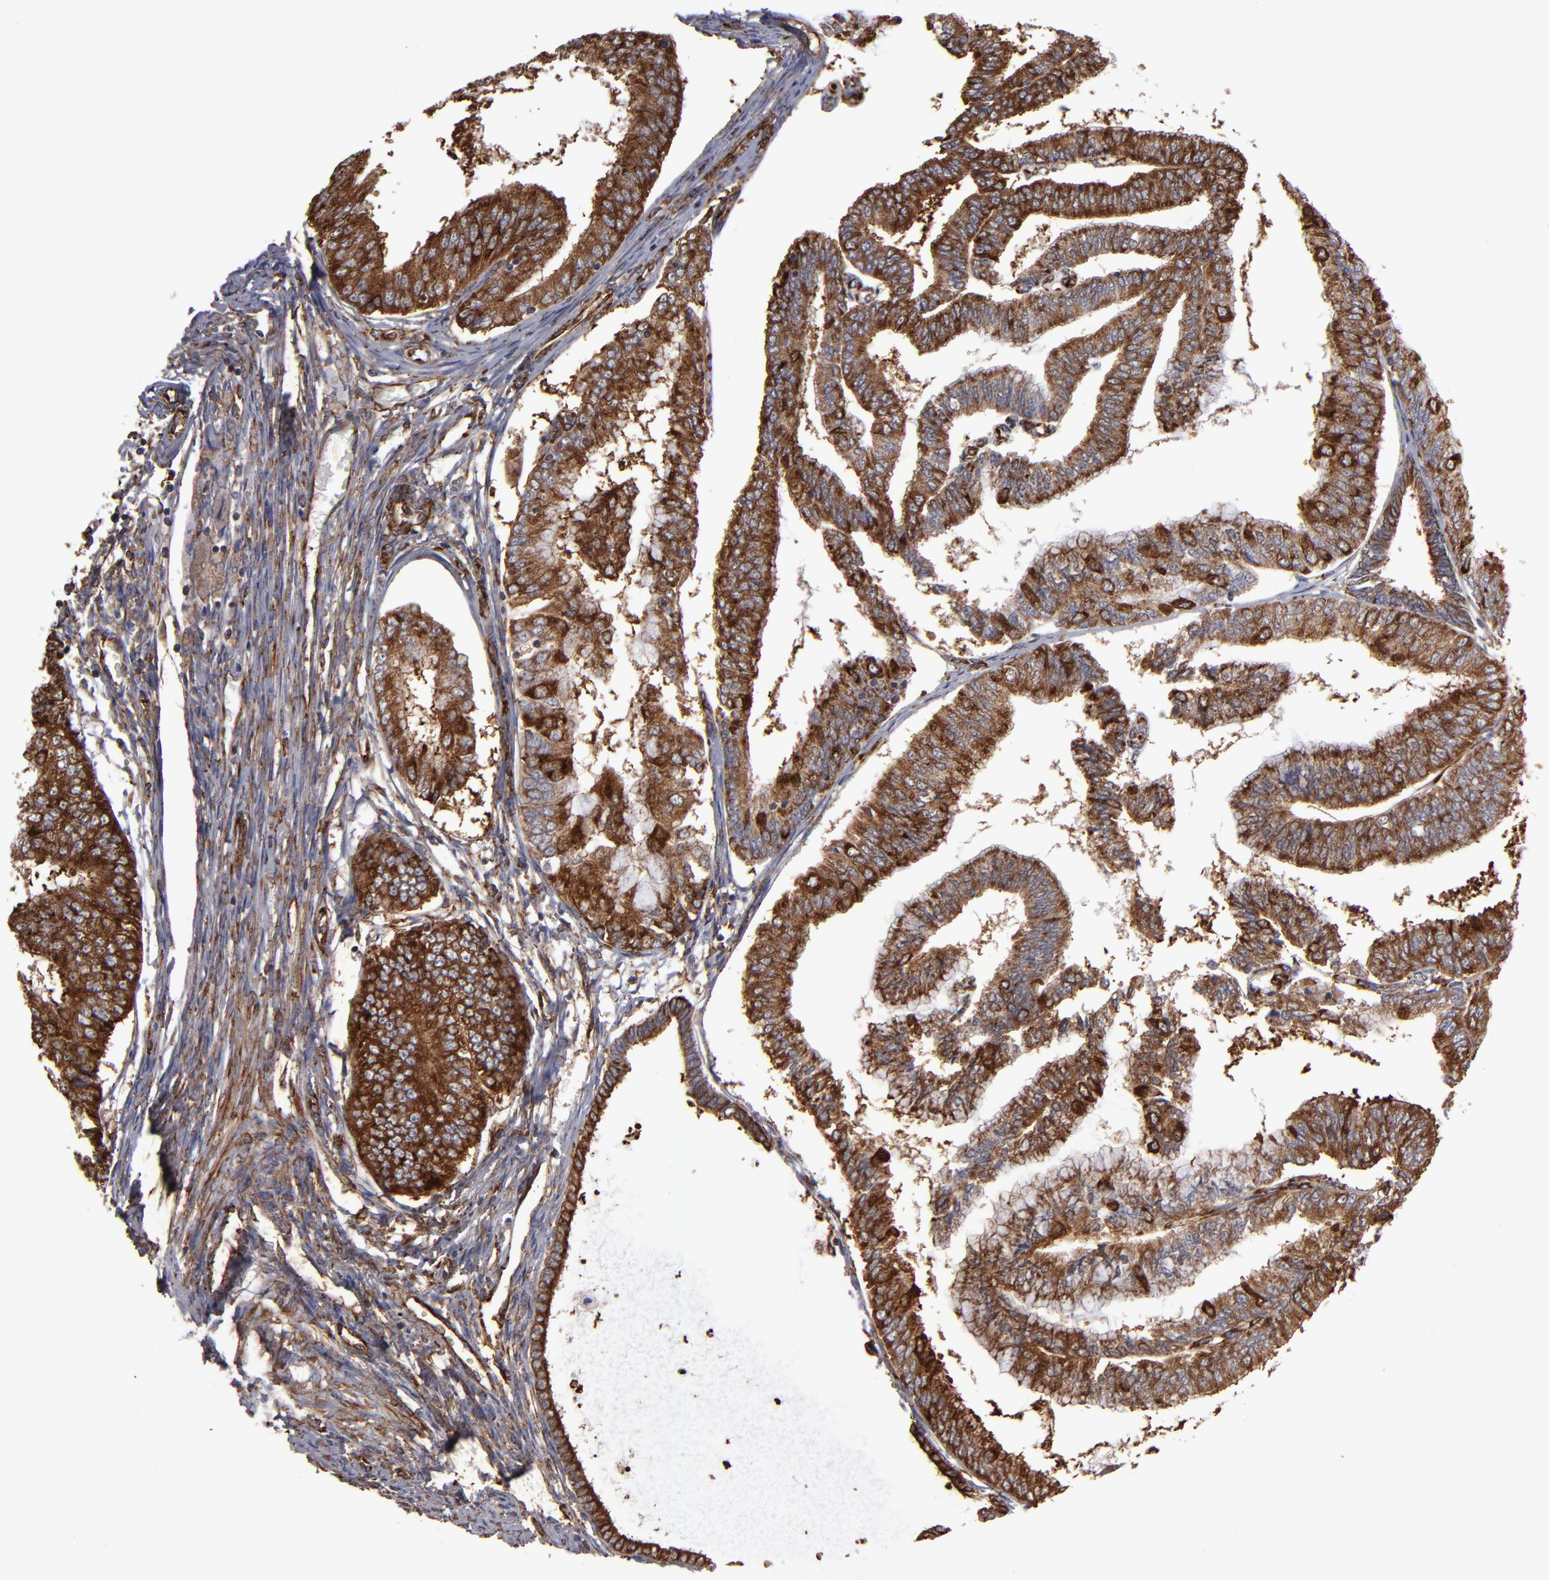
{"staining": {"intensity": "strong", "quantity": ">75%", "location": "cytoplasmic/membranous"}, "tissue": "endometrial cancer", "cell_type": "Tumor cells", "image_type": "cancer", "snomed": [{"axis": "morphology", "description": "Adenocarcinoma, NOS"}, {"axis": "topography", "description": "Endometrium"}], "caption": "About >75% of tumor cells in endometrial cancer demonstrate strong cytoplasmic/membranous protein staining as visualized by brown immunohistochemical staining.", "gene": "KTN1", "patient": {"sex": "female", "age": 63}}